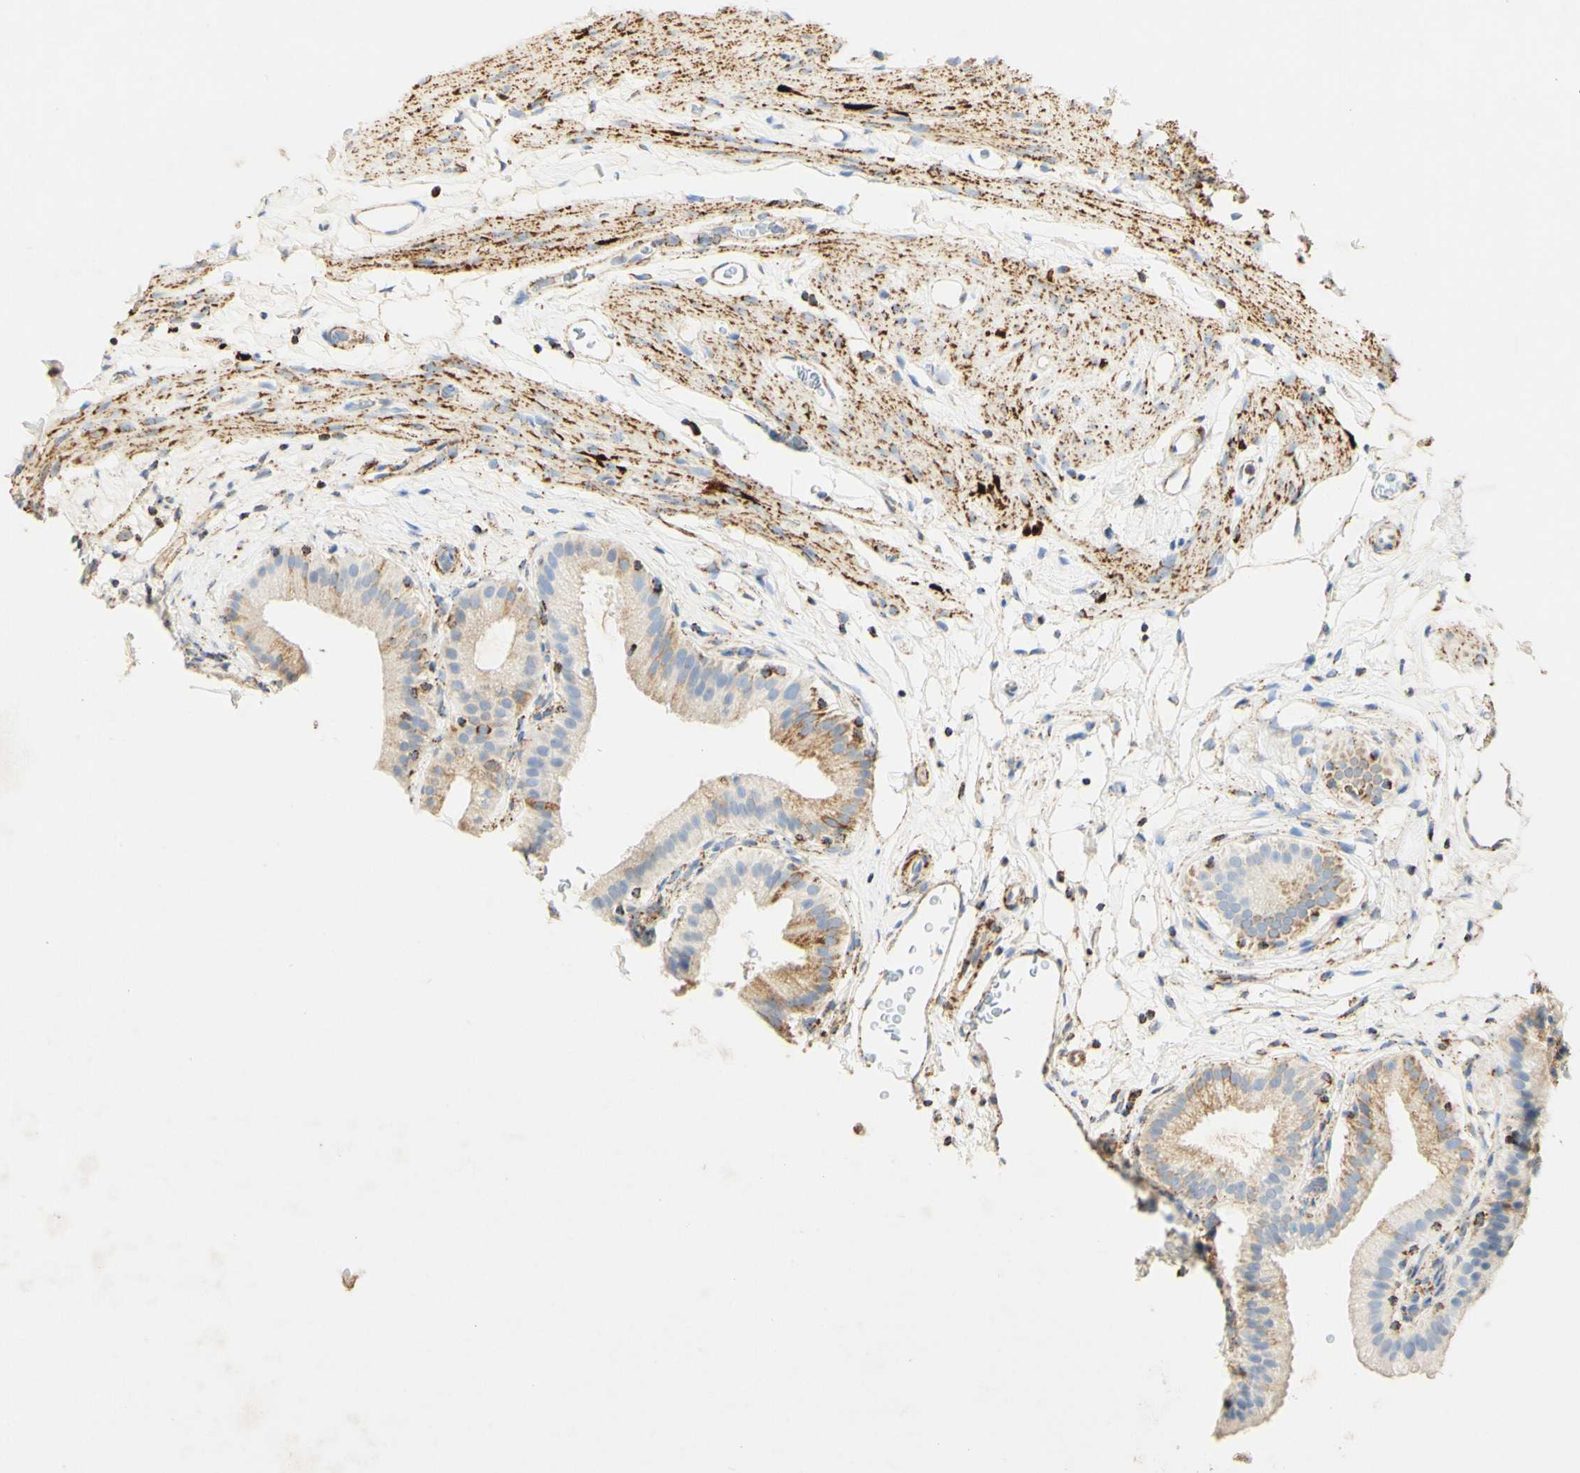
{"staining": {"intensity": "moderate", "quantity": "25%-75%", "location": "cytoplasmic/membranous"}, "tissue": "gallbladder", "cell_type": "Glandular cells", "image_type": "normal", "snomed": [{"axis": "morphology", "description": "Normal tissue, NOS"}, {"axis": "topography", "description": "Gallbladder"}], "caption": "Immunohistochemical staining of unremarkable human gallbladder exhibits 25%-75% levels of moderate cytoplasmic/membranous protein expression in about 25%-75% of glandular cells.", "gene": "OXCT1", "patient": {"sex": "male", "age": 54}}